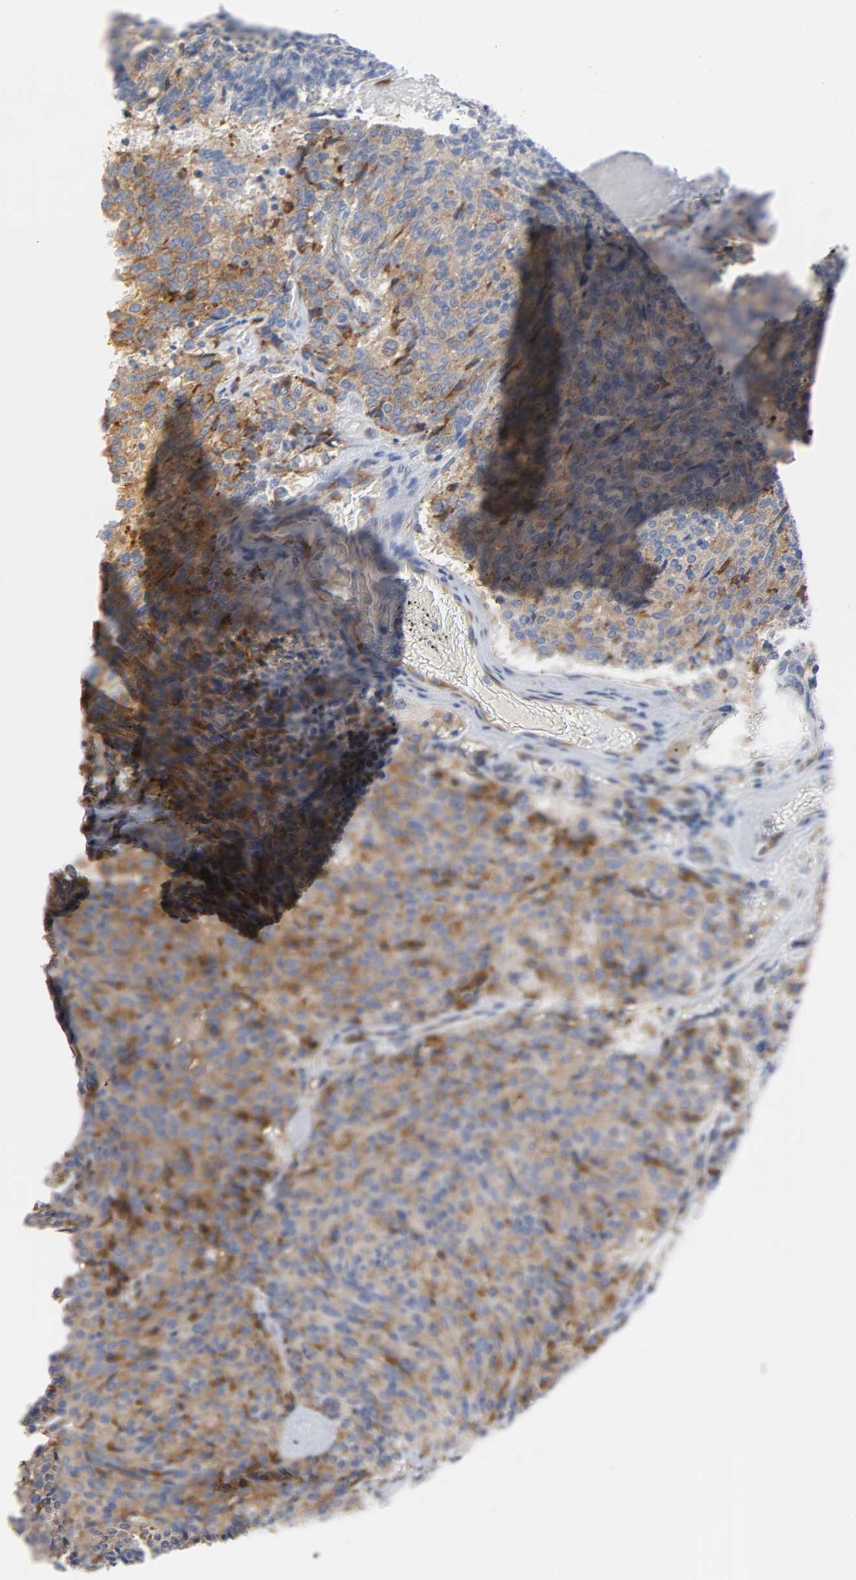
{"staining": {"intensity": "moderate", "quantity": ">75%", "location": "cytoplasmic/membranous"}, "tissue": "carcinoid", "cell_type": "Tumor cells", "image_type": "cancer", "snomed": [{"axis": "morphology", "description": "Carcinoid, malignant, NOS"}, {"axis": "topography", "description": "Pancreas"}], "caption": "Carcinoid (malignant) stained with IHC displays moderate cytoplasmic/membranous expression in about >75% of tumor cells.", "gene": "REL", "patient": {"sex": "female", "age": 54}}